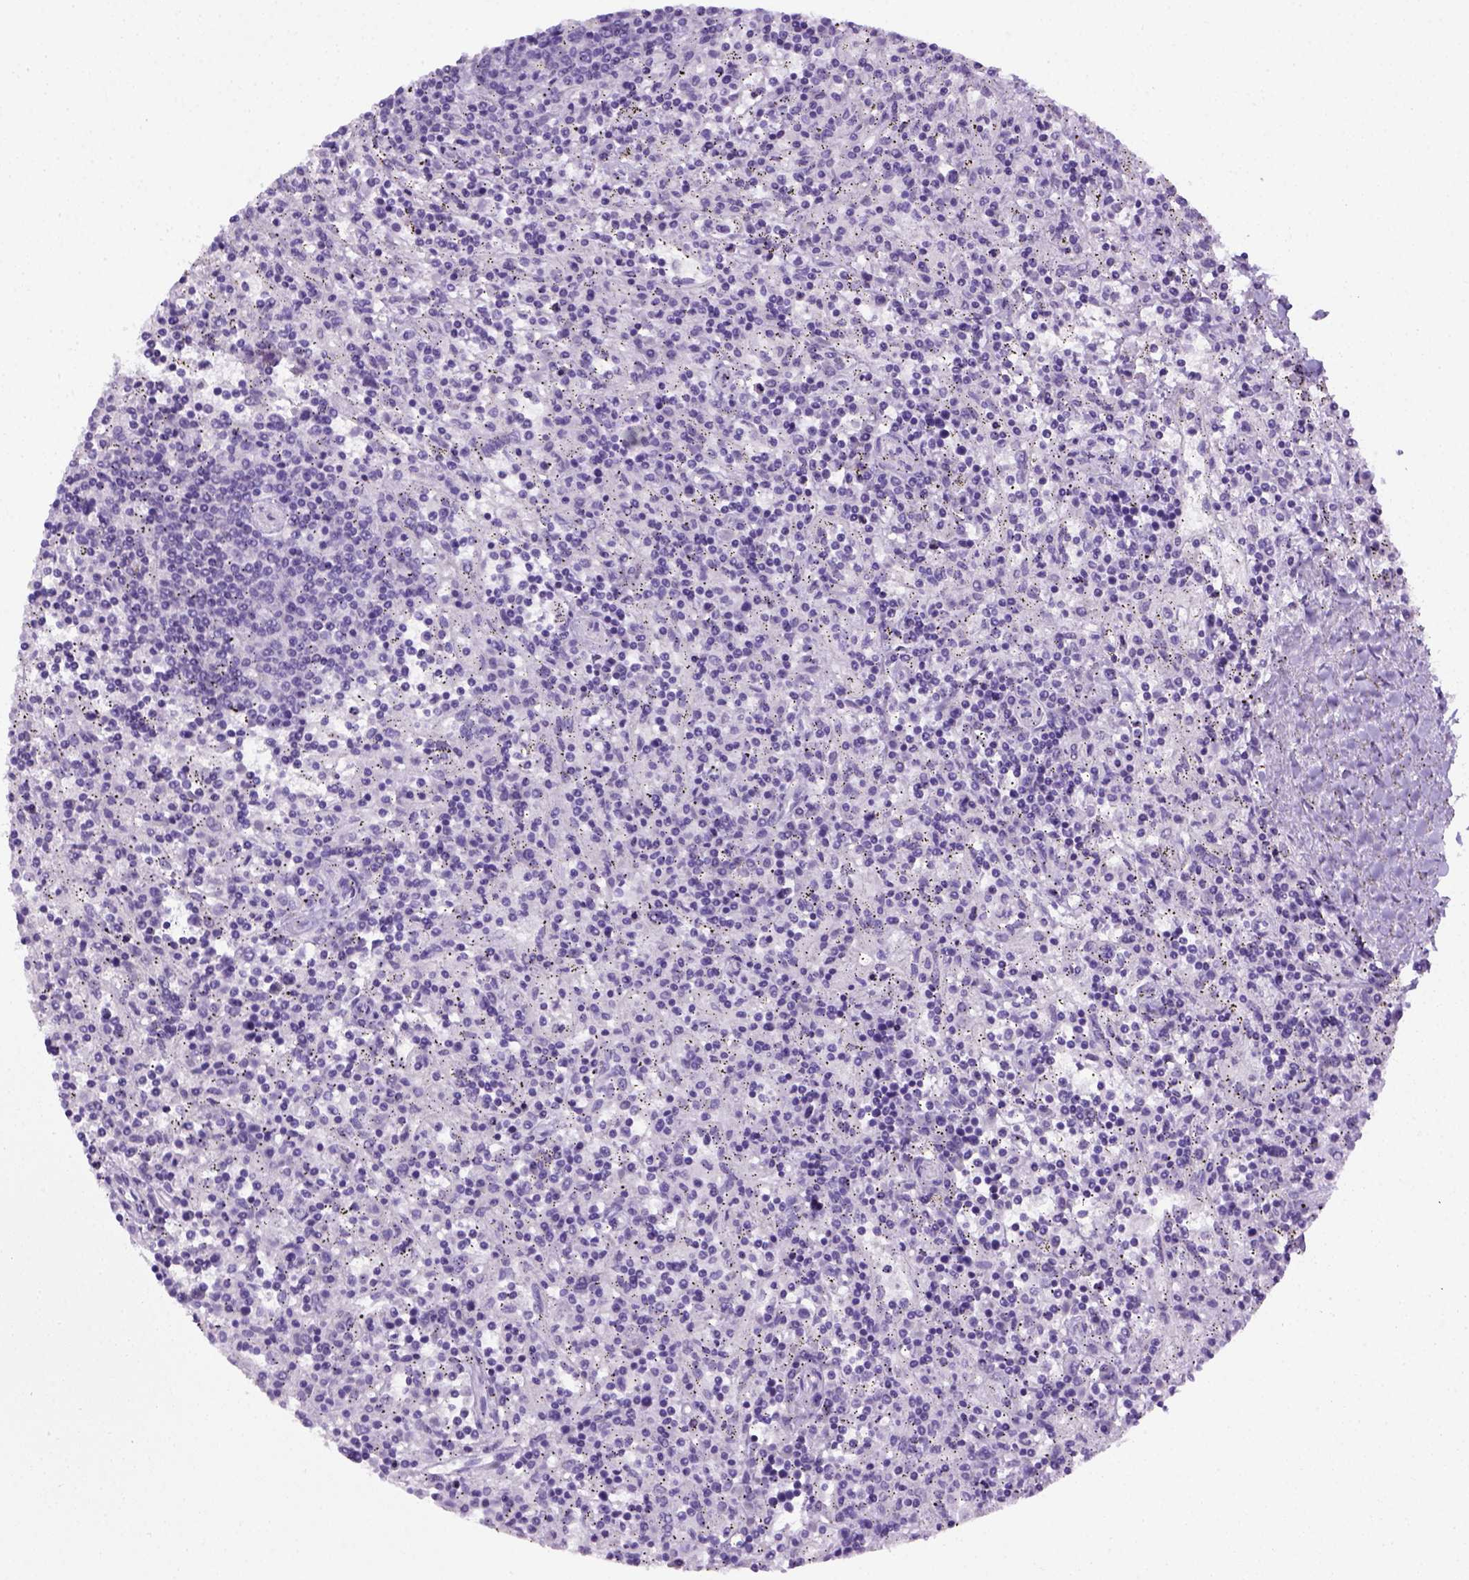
{"staining": {"intensity": "negative", "quantity": "none", "location": "none"}, "tissue": "lymphoma", "cell_type": "Tumor cells", "image_type": "cancer", "snomed": [{"axis": "morphology", "description": "Malignant lymphoma, non-Hodgkin's type, Low grade"}, {"axis": "topography", "description": "Spleen"}], "caption": "DAB (3,3'-diaminobenzidine) immunohistochemical staining of low-grade malignant lymphoma, non-Hodgkin's type shows no significant expression in tumor cells.", "gene": "KRT71", "patient": {"sex": "male", "age": 62}}